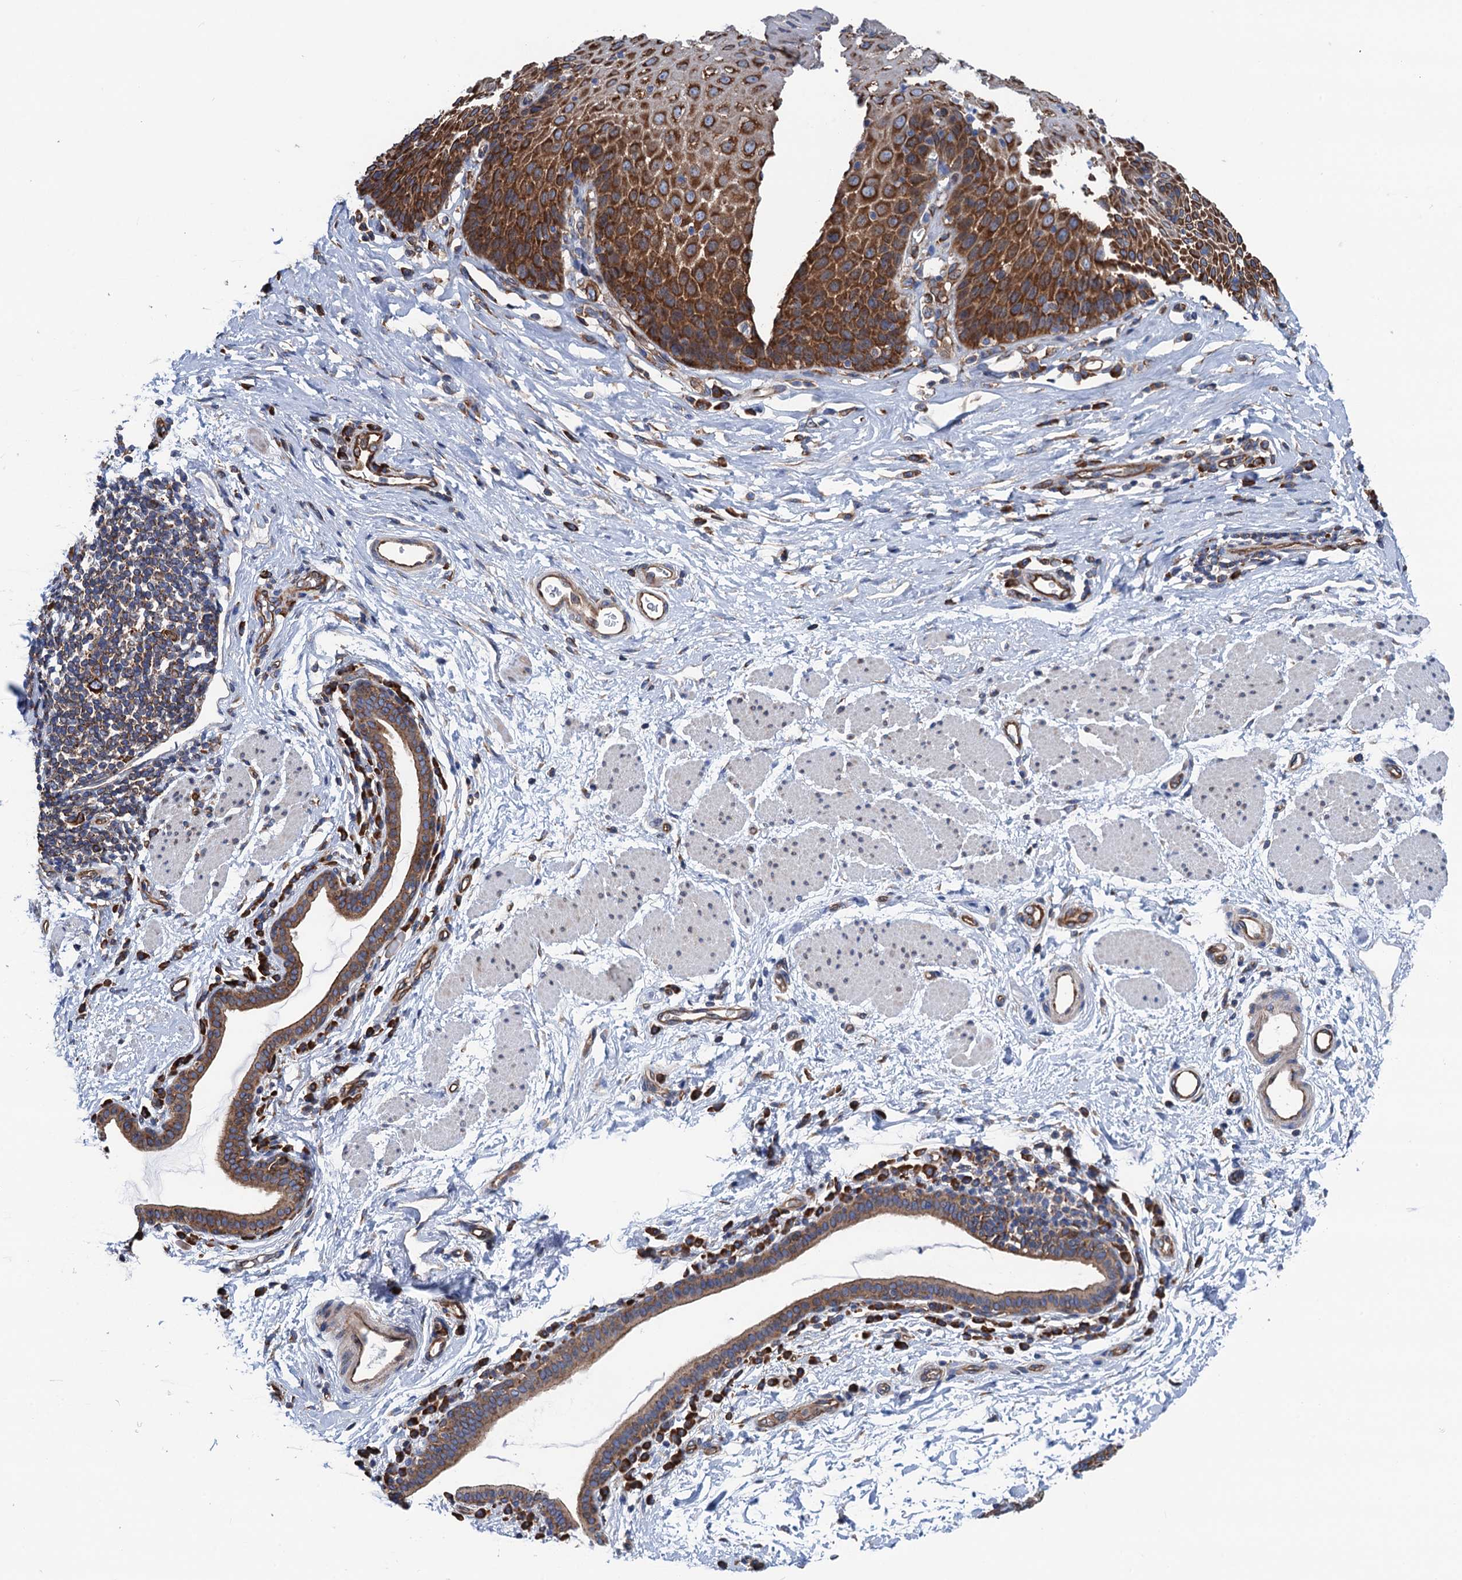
{"staining": {"intensity": "strong", "quantity": ">75%", "location": "cytoplasmic/membranous"}, "tissue": "esophagus", "cell_type": "Squamous epithelial cells", "image_type": "normal", "snomed": [{"axis": "morphology", "description": "Normal tissue, NOS"}, {"axis": "topography", "description": "Esophagus"}], "caption": "Immunohistochemistry (IHC) (DAB) staining of benign esophagus displays strong cytoplasmic/membranous protein positivity in about >75% of squamous epithelial cells. The staining was performed using DAB, with brown indicating positive protein expression. Nuclei are stained blue with hematoxylin.", "gene": "SLC12A7", "patient": {"sex": "female", "age": 61}}